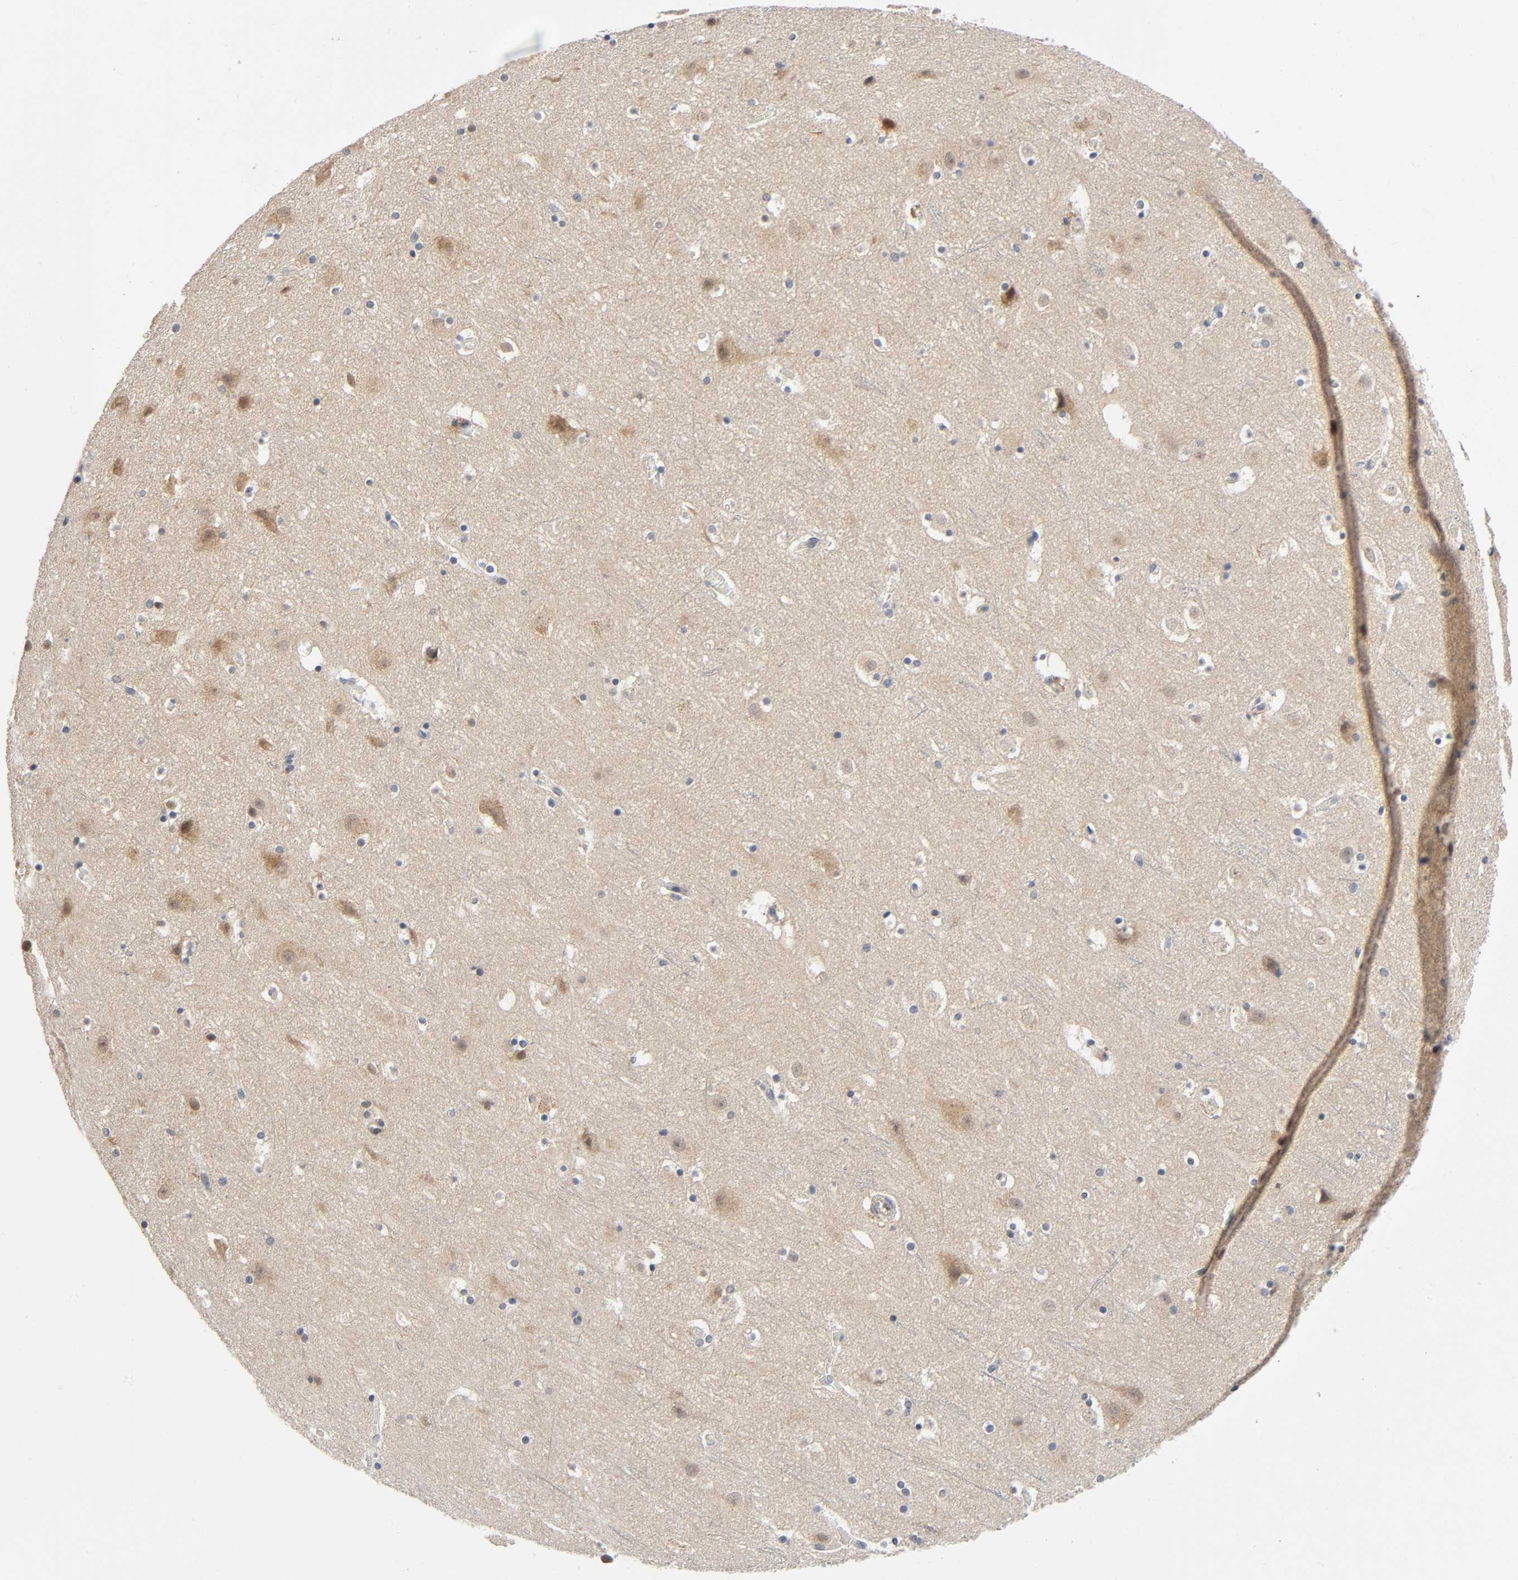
{"staining": {"intensity": "negative", "quantity": "none", "location": "none"}, "tissue": "cerebral cortex", "cell_type": "Endothelial cells", "image_type": "normal", "snomed": [{"axis": "morphology", "description": "Normal tissue, NOS"}, {"axis": "topography", "description": "Cerebral cortex"}], "caption": "The immunohistochemistry micrograph has no significant positivity in endothelial cells of cerebral cortex.", "gene": "MAPK8", "patient": {"sex": "male", "age": 45}}